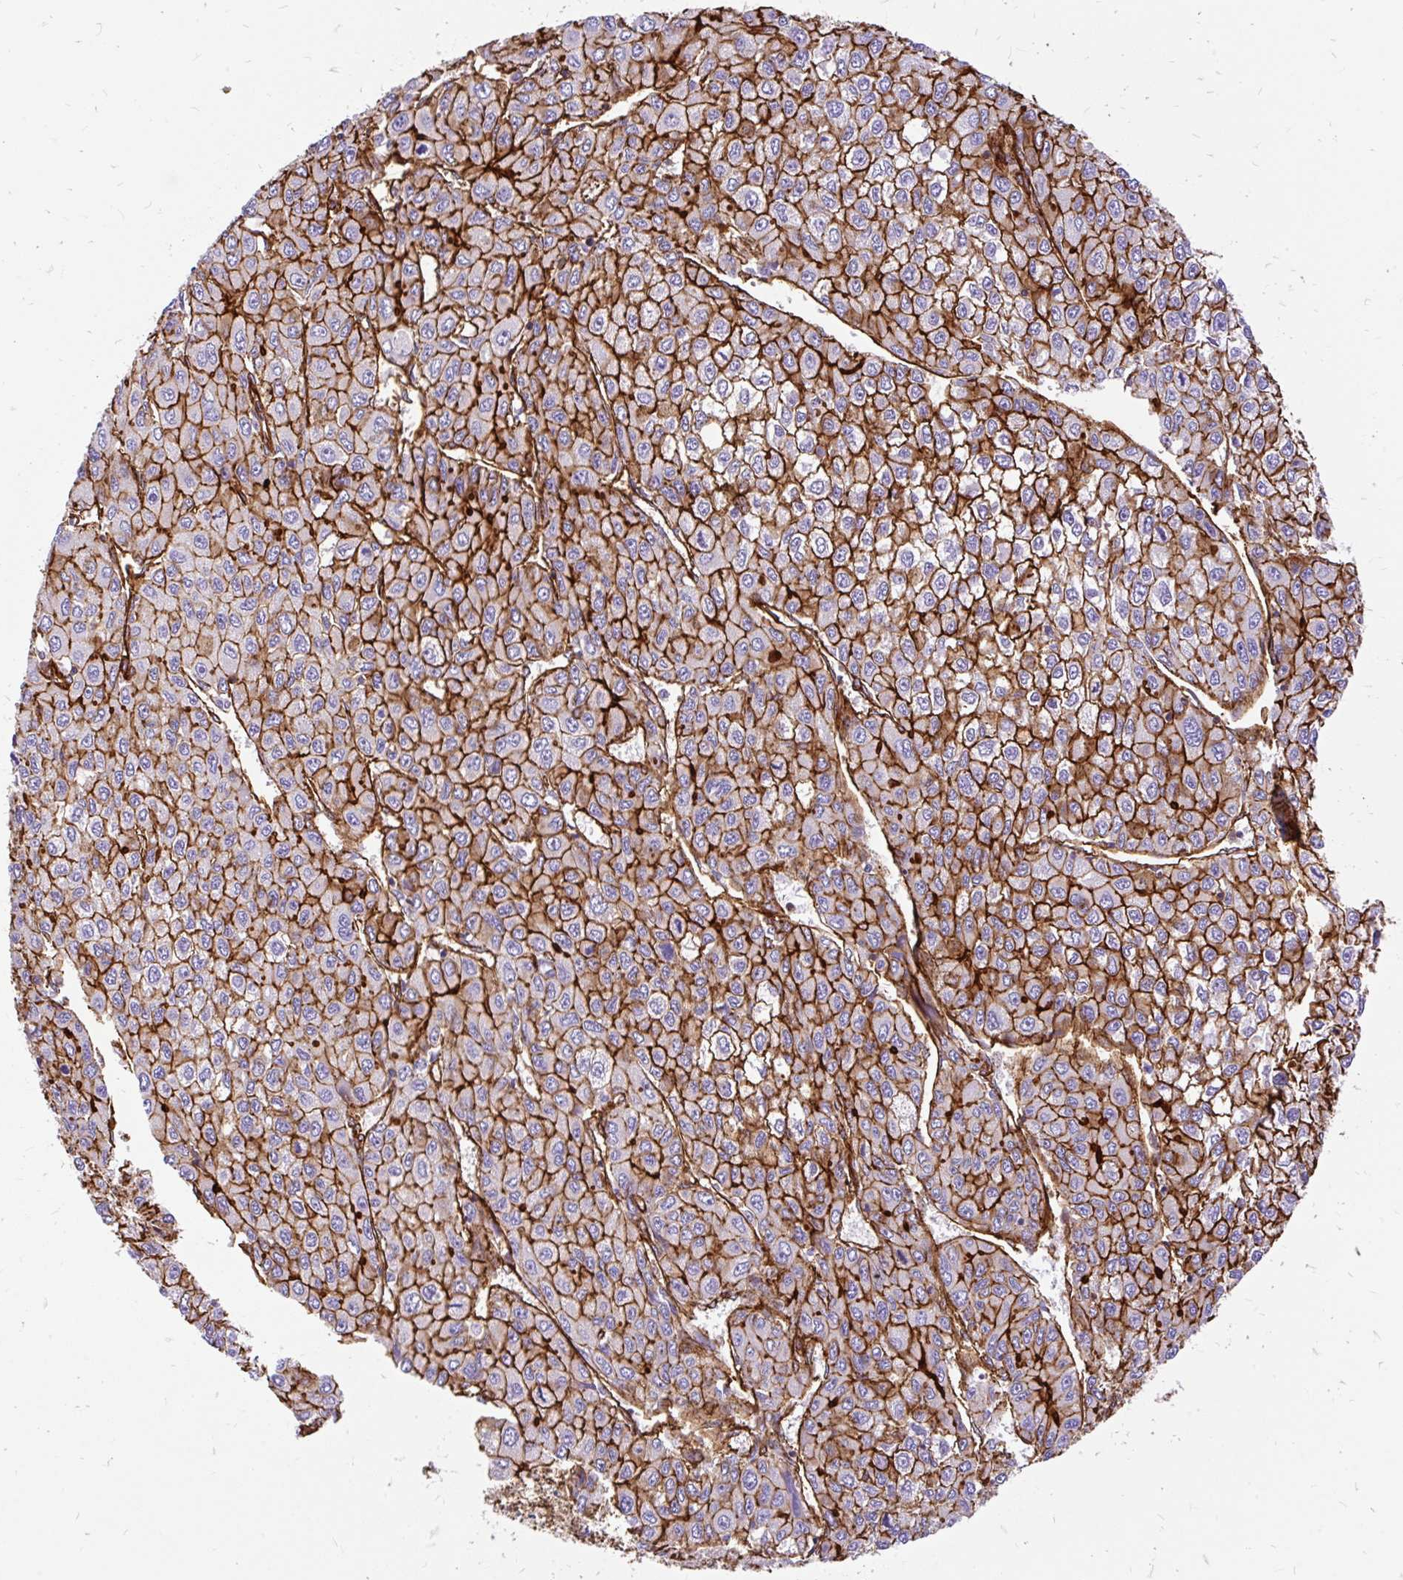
{"staining": {"intensity": "strong", "quantity": ">75%", "location": "cytoplasmic/membranous"}, "tissue": "liver cancer", "cell_type": "Tumor cells", "image_type": "cancer", "snomed": [{"axis": "morphology", "description": "Carcinoma, Hepatocellular, NOS"}, {"axis": "topography", "description": "Liver"}], "caption": "This histopathology image shows immunohistochemistry (IHC) staining of liver cancer, with high strong cytoplasmic/membranous expression in about >75% of tumor cells.", "gene": "MAP1LC3B", "patient": {"sex": "female", "age": 66}}